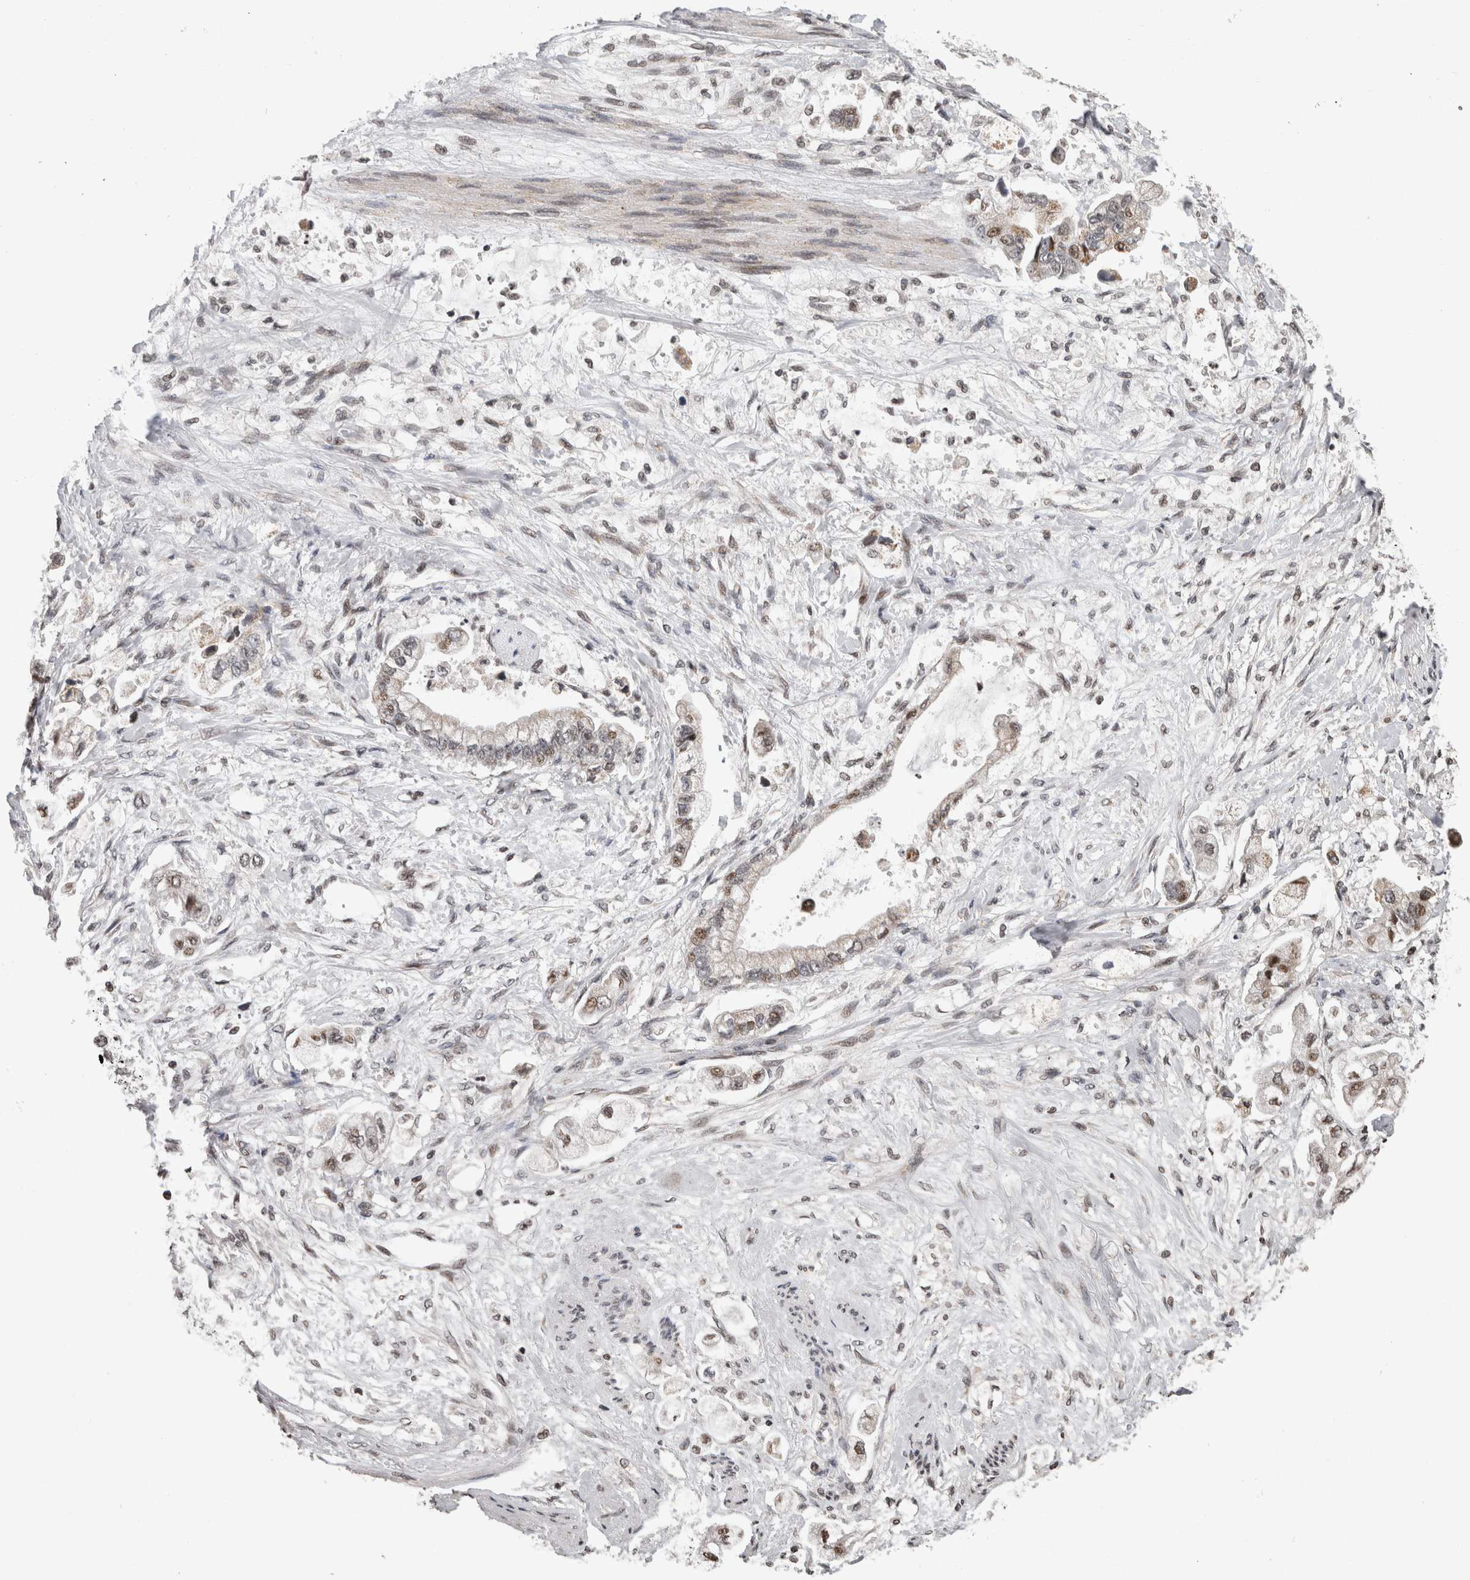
{"staining": {"intensity": "weak", "quantity": "25%-75%", "location": "nuclear"}, "tissue": "stomach cancer", "cell_type": "Tumor cells", "image_type": "cancer", "snomed": [{"axis": "morphology", "description": "Adenocarcinoma, NOS"}, {"axis": "topography", "description": "Stomach"}], "caption": "Immunohistochemistry (IHC) of human stomach cancer (adenocarcinoma) demonstrates low levels of weak nuclear expression in about 25%-75% of tumor cells. (DAB IHC with brightfield microscopy, high magnification).", "gene": "ZBTB11", "patient": {"sex": "male", "age": 62}}